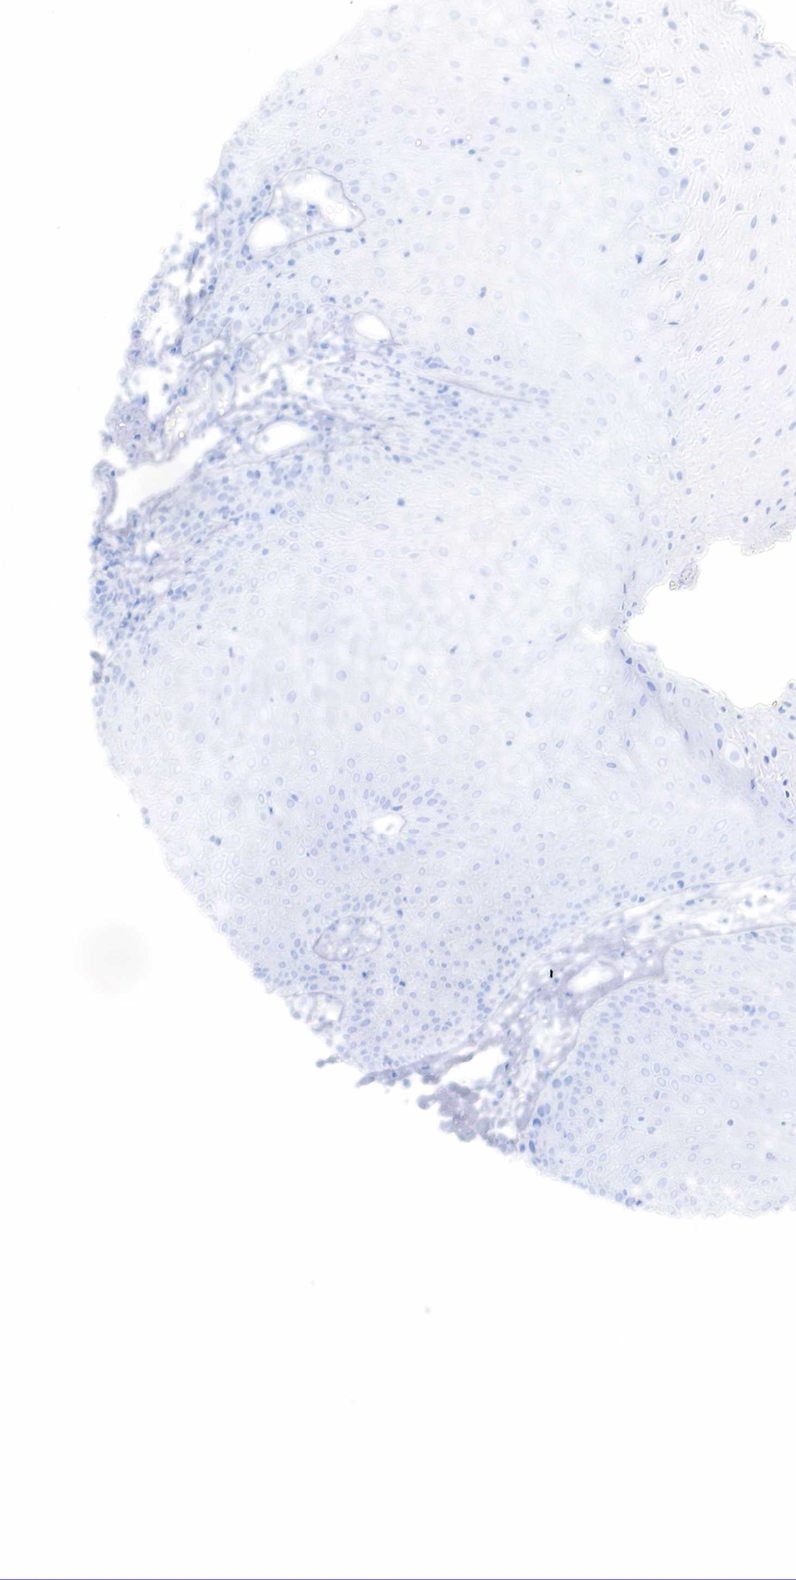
{"staining": {"intensity": "negative", "quantity": "none", "location": "none"}, "tissue": "skin", "cell_type": "Epidermal cells", "image_type": "normal", "snomed": [{"axis": "morphology", "description": "Normal tissue, NOS"}, {"axis": "topography", "description": "Skin"}, {"axis": "topography", "description": "Anal"}], "caption": "This is an immunohistochemistry image of unremarkable skin. There is no positivity in epidermal cells.", "gene": "KRT19", "patient": {"sex": "male", "age": 61}}